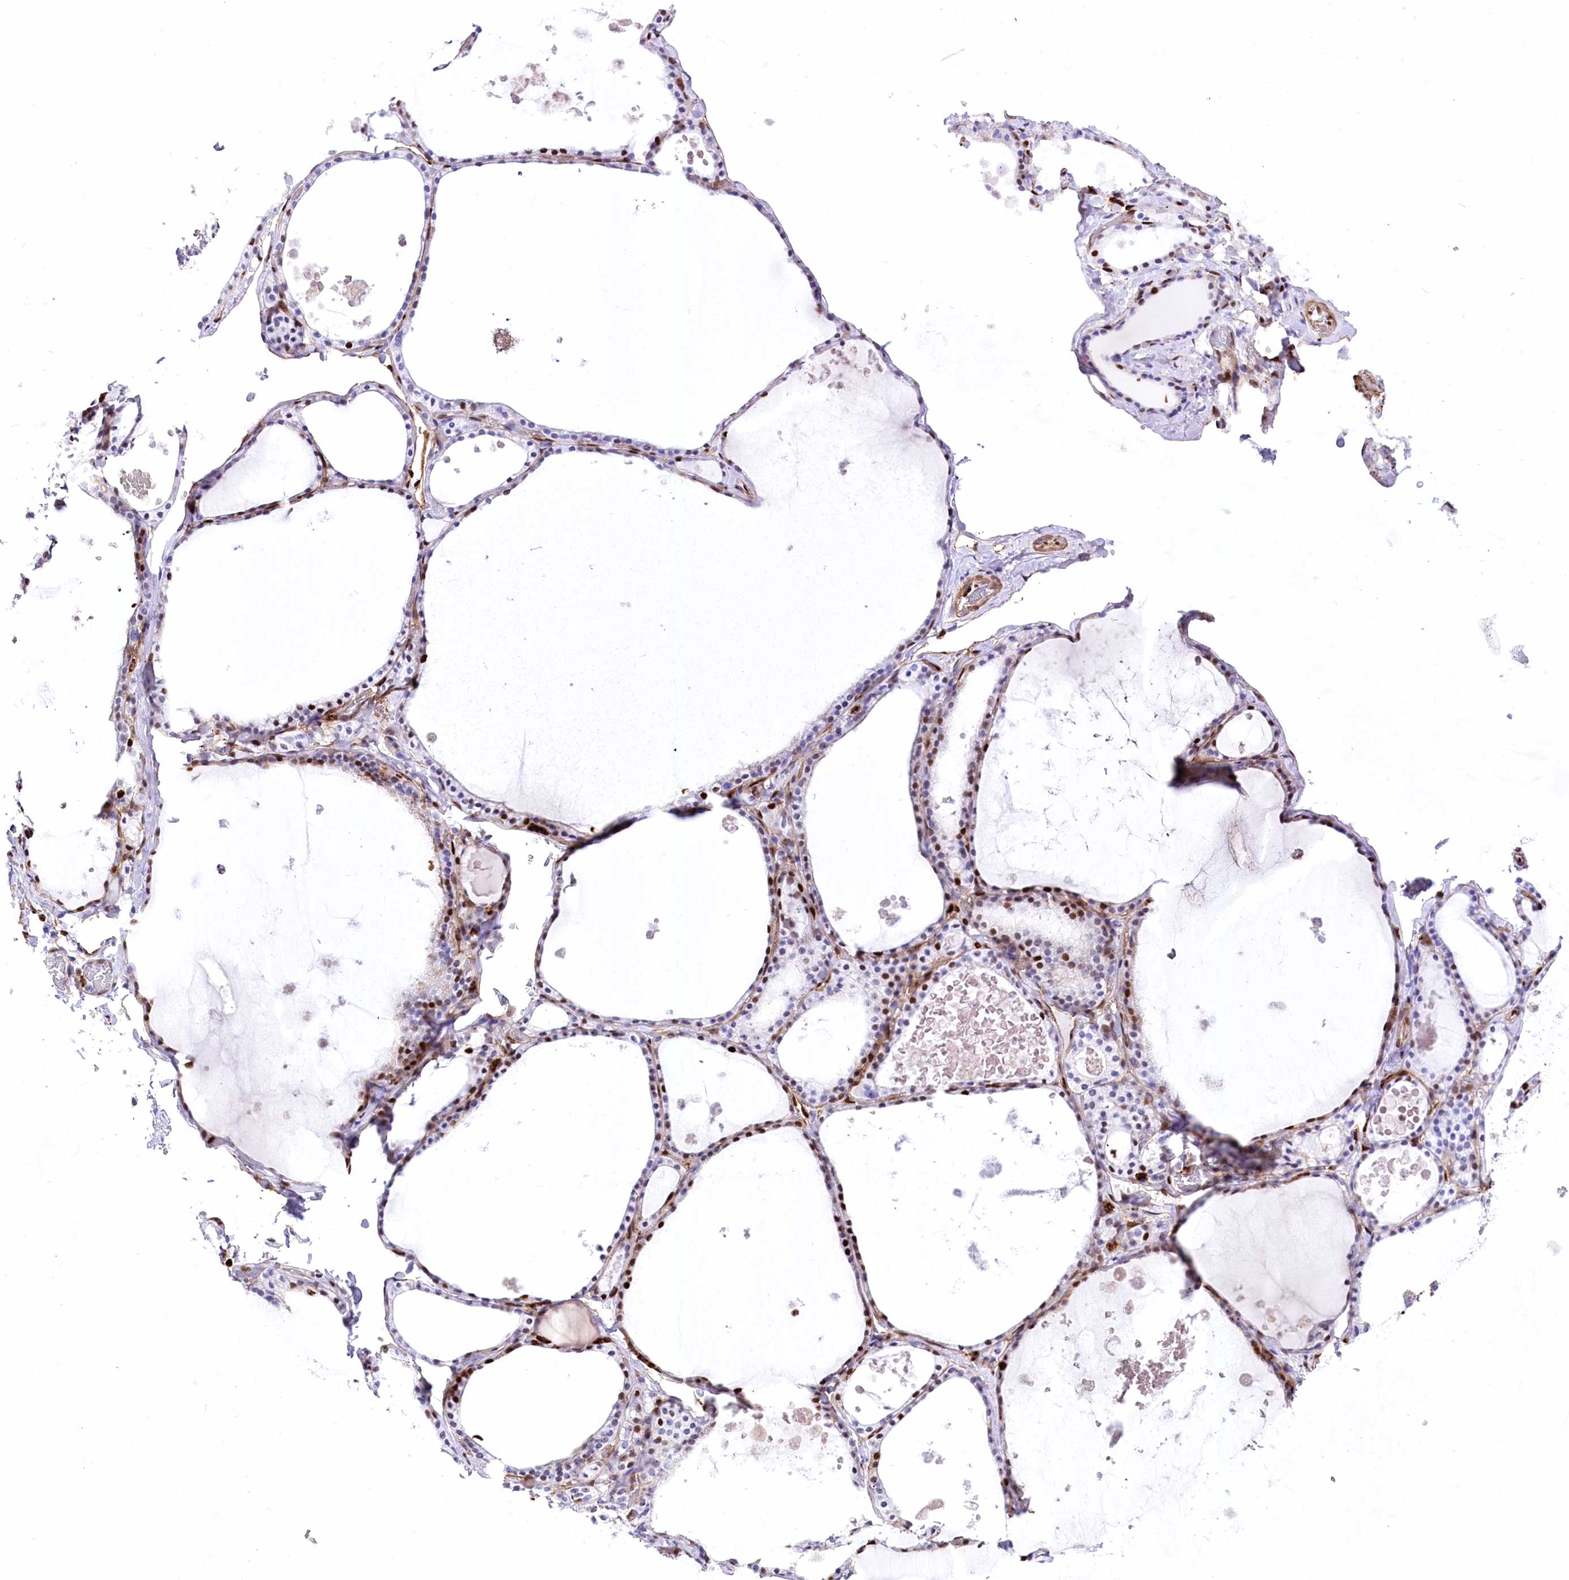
{"staining": {"intensity": "strong", "quantity": ">75%", "location": "nuclear"}, "tissue": "thyroid gland", "cell_type": "Glandular cells", "image_type": "normal", "snomed": [{"axis": "morphology", "description": "Normal tissue, NOS"}, {"axis": "topography", "description": "Thyroid gland"}], "caption": "Glandular cells demonstrate strong nuclear positivity in approximately >75% of cells in unremarkable thyroid gland. Using DAB (3,3'-diaminobenzidine) (brown) and hematoxylin (blue) stains, captured at high magnification using brightfield microscopy.", "gene": "PTMS", "patient": {"sex": "male", "age": 56}}